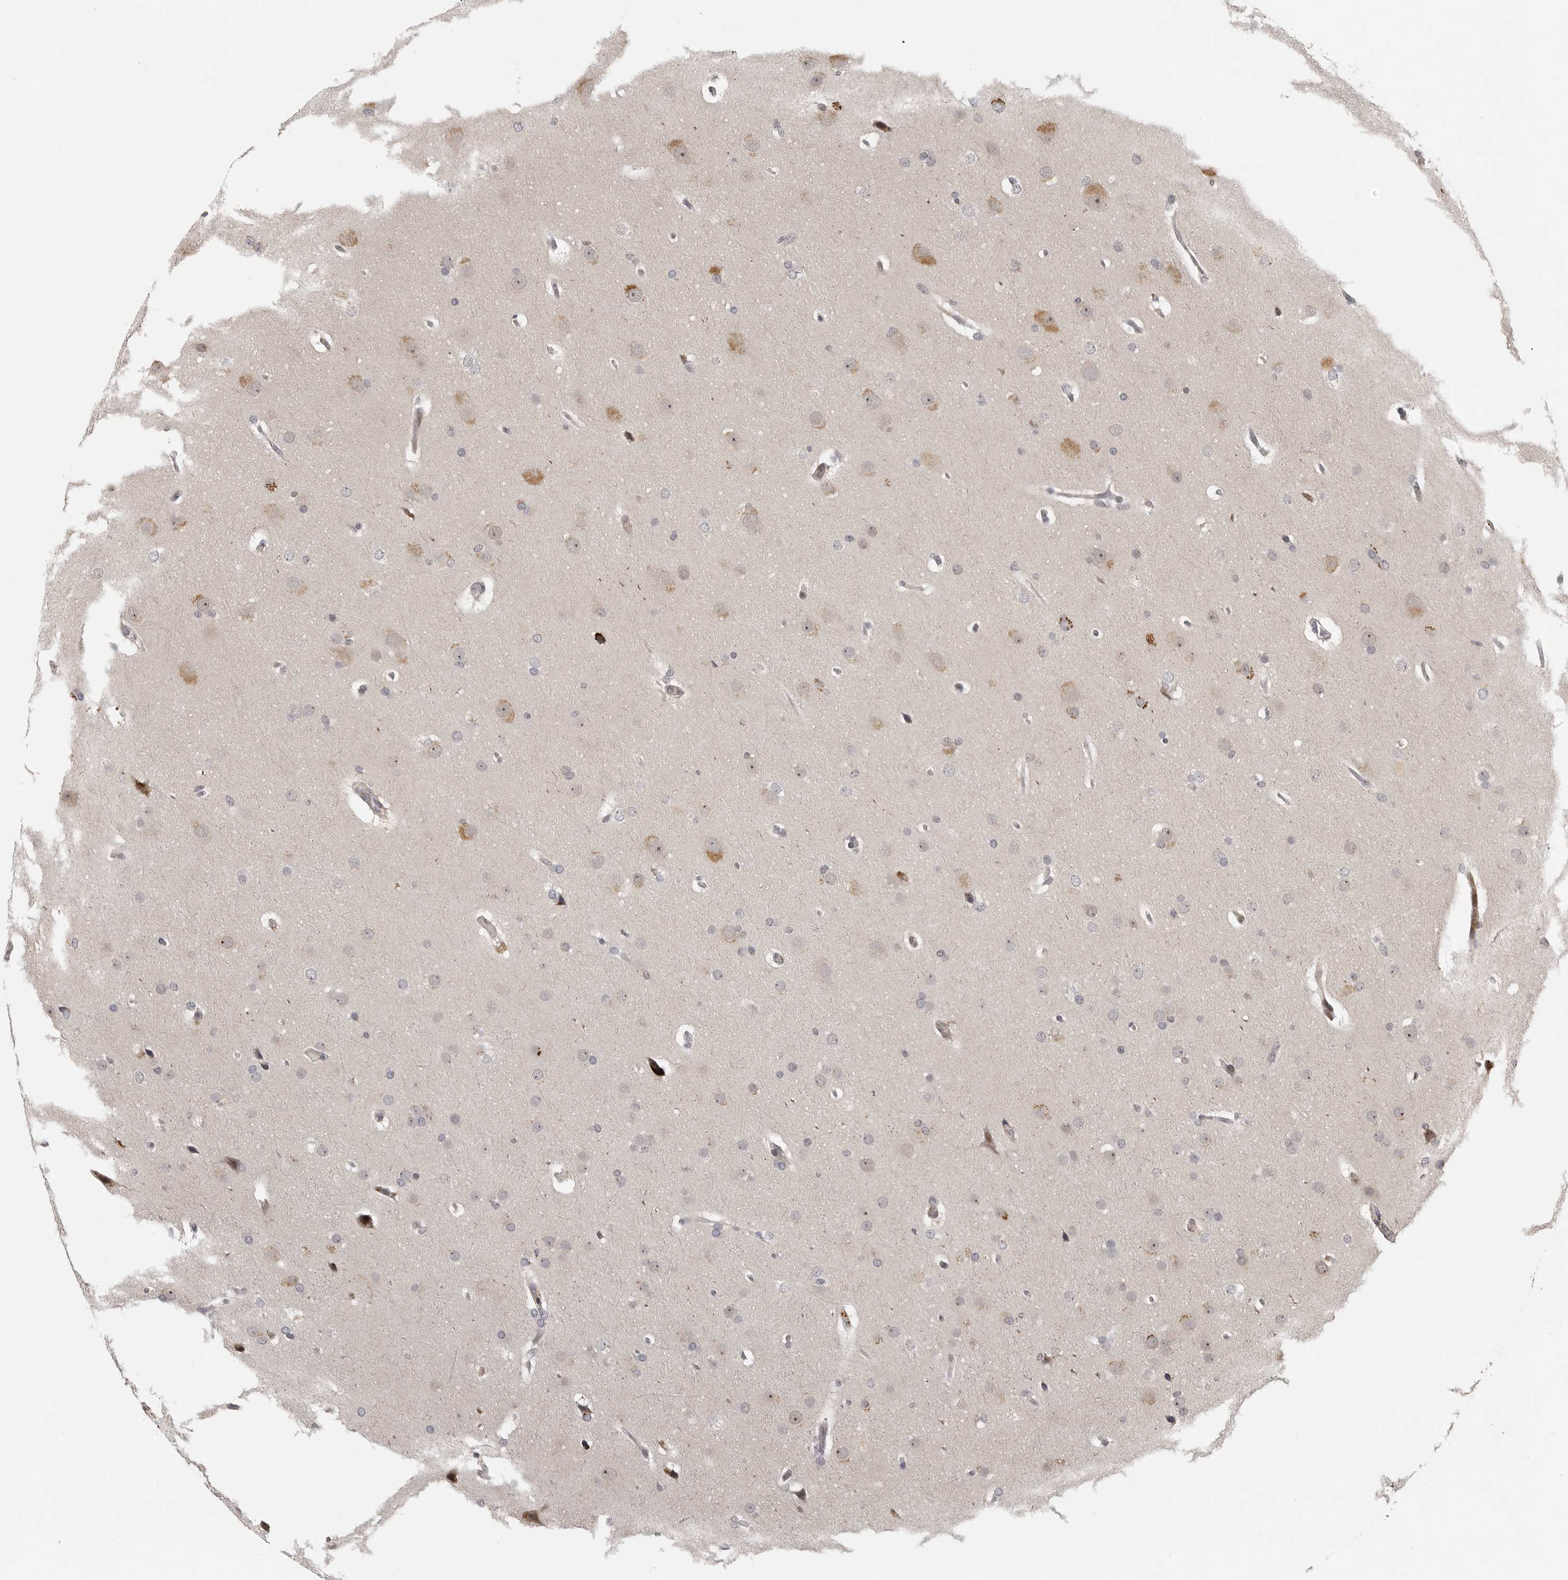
{"staining": {"intensity": "negative", "quantity": "none", "location": "none"}, "tissue": "glioma", "cell_type": "Tumor cells", "image_type": "cancer", "snomed": [{"axis": "morphology", "description": "Glioma, malignant, Low grade"}, {"axis": "topography", "description": "Brain"}], "caption": "Immunohistochemical staining of human glioma demonstrates no significant staining in tumor cells.", "gene": "UROD", "patient": {"sex": "female", "age": 37}}